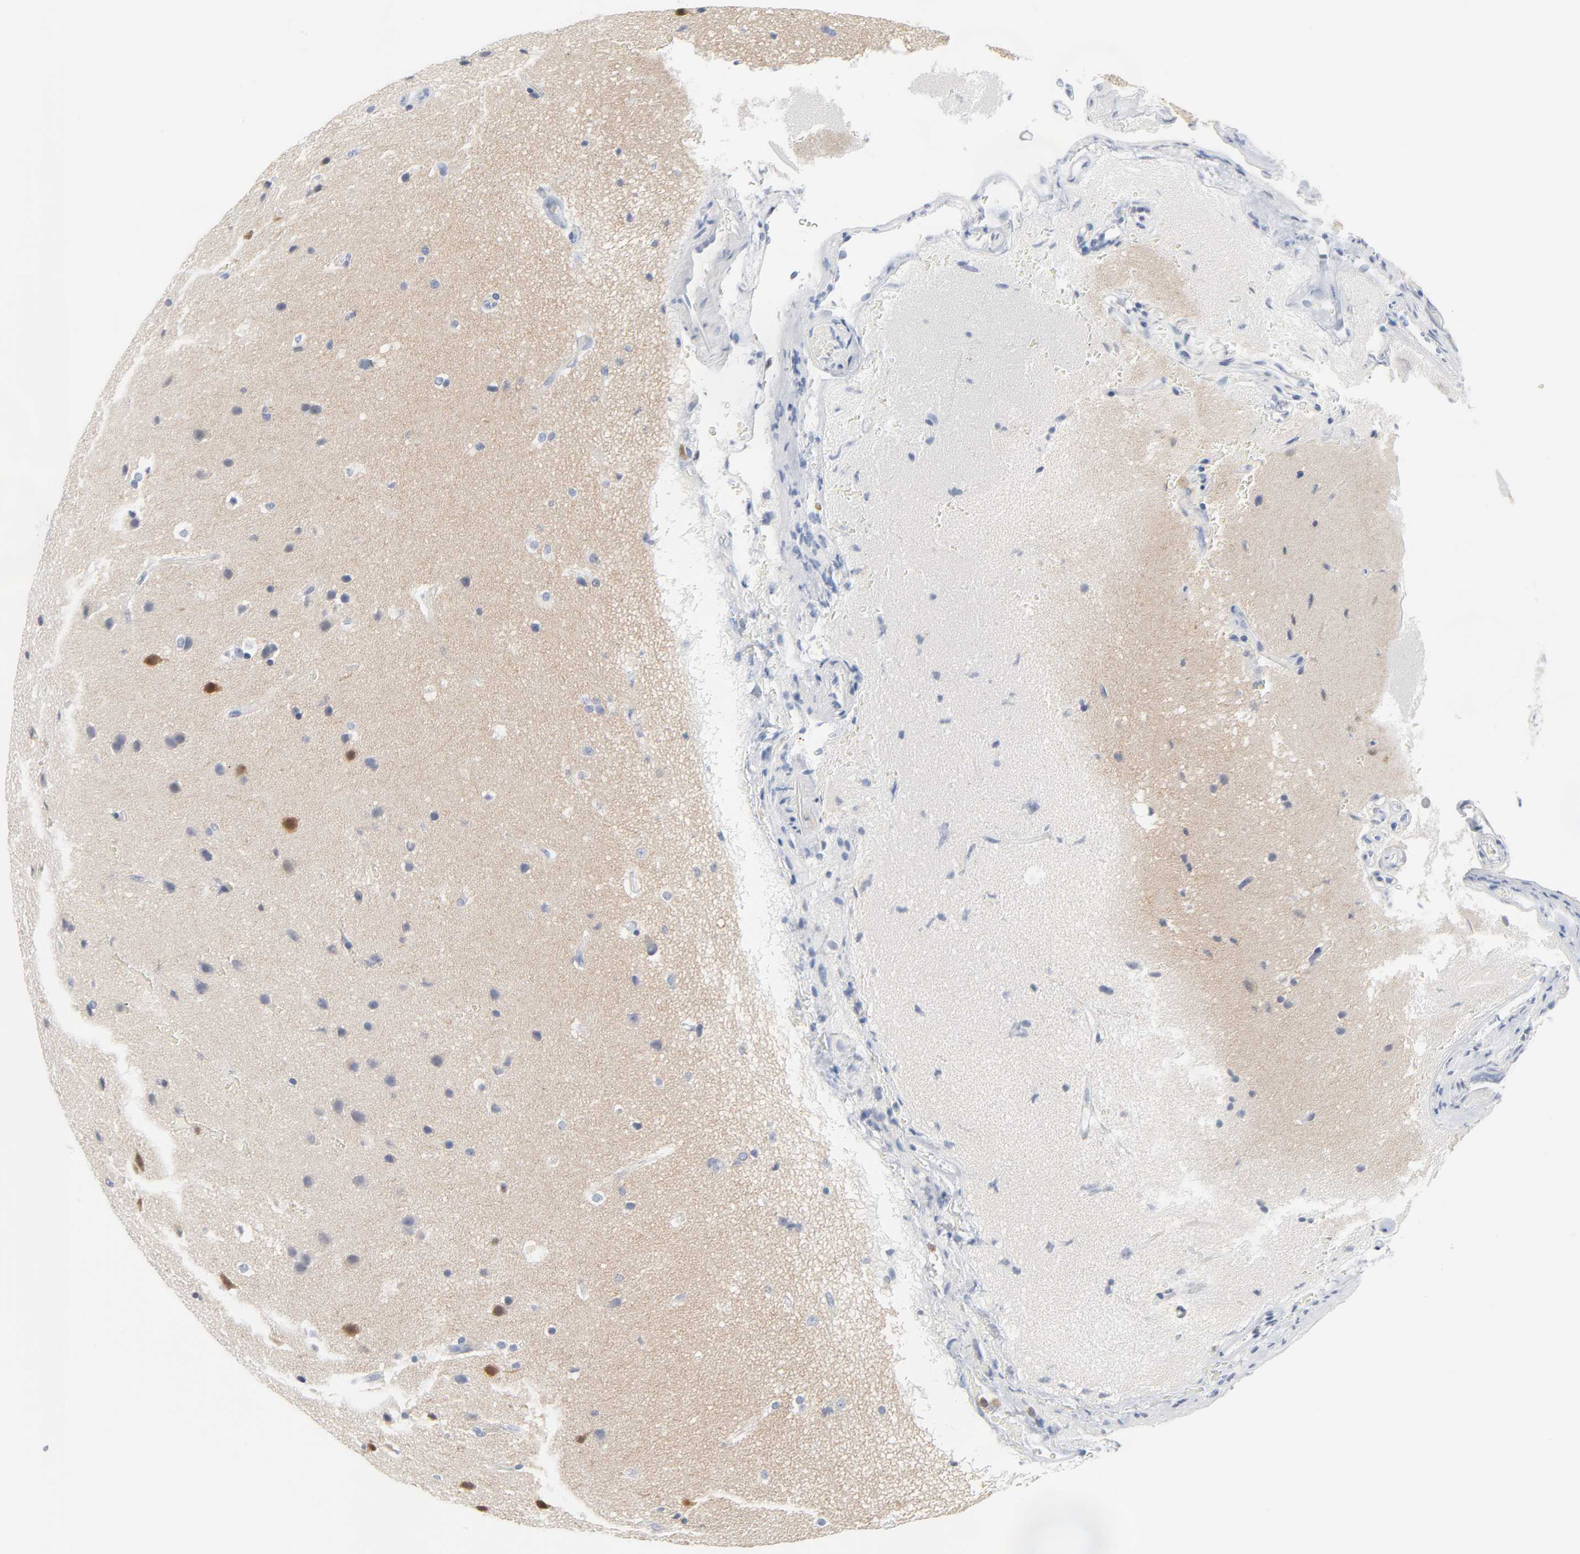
{"staining": {"intensity": "negative", "quantity": "none", "location": "none"}, "tissue": "glioma", "cell_type": "Tumor cells", "image_type": "cancer", "snomed": [{"axis": "morphology", "description": "Glioma, malignant, Low grade"}, {"axis": "topography", "description": "Cerebral cortex"}], "caption": "DAB (3,3'-diaminobenzidine) immunohistochemical staining of human low-grade glioma (malignant) shows no significant staining in tumor cells.", "gene": "PTK2B", "patient": {"sex": "female", "age": 47}}